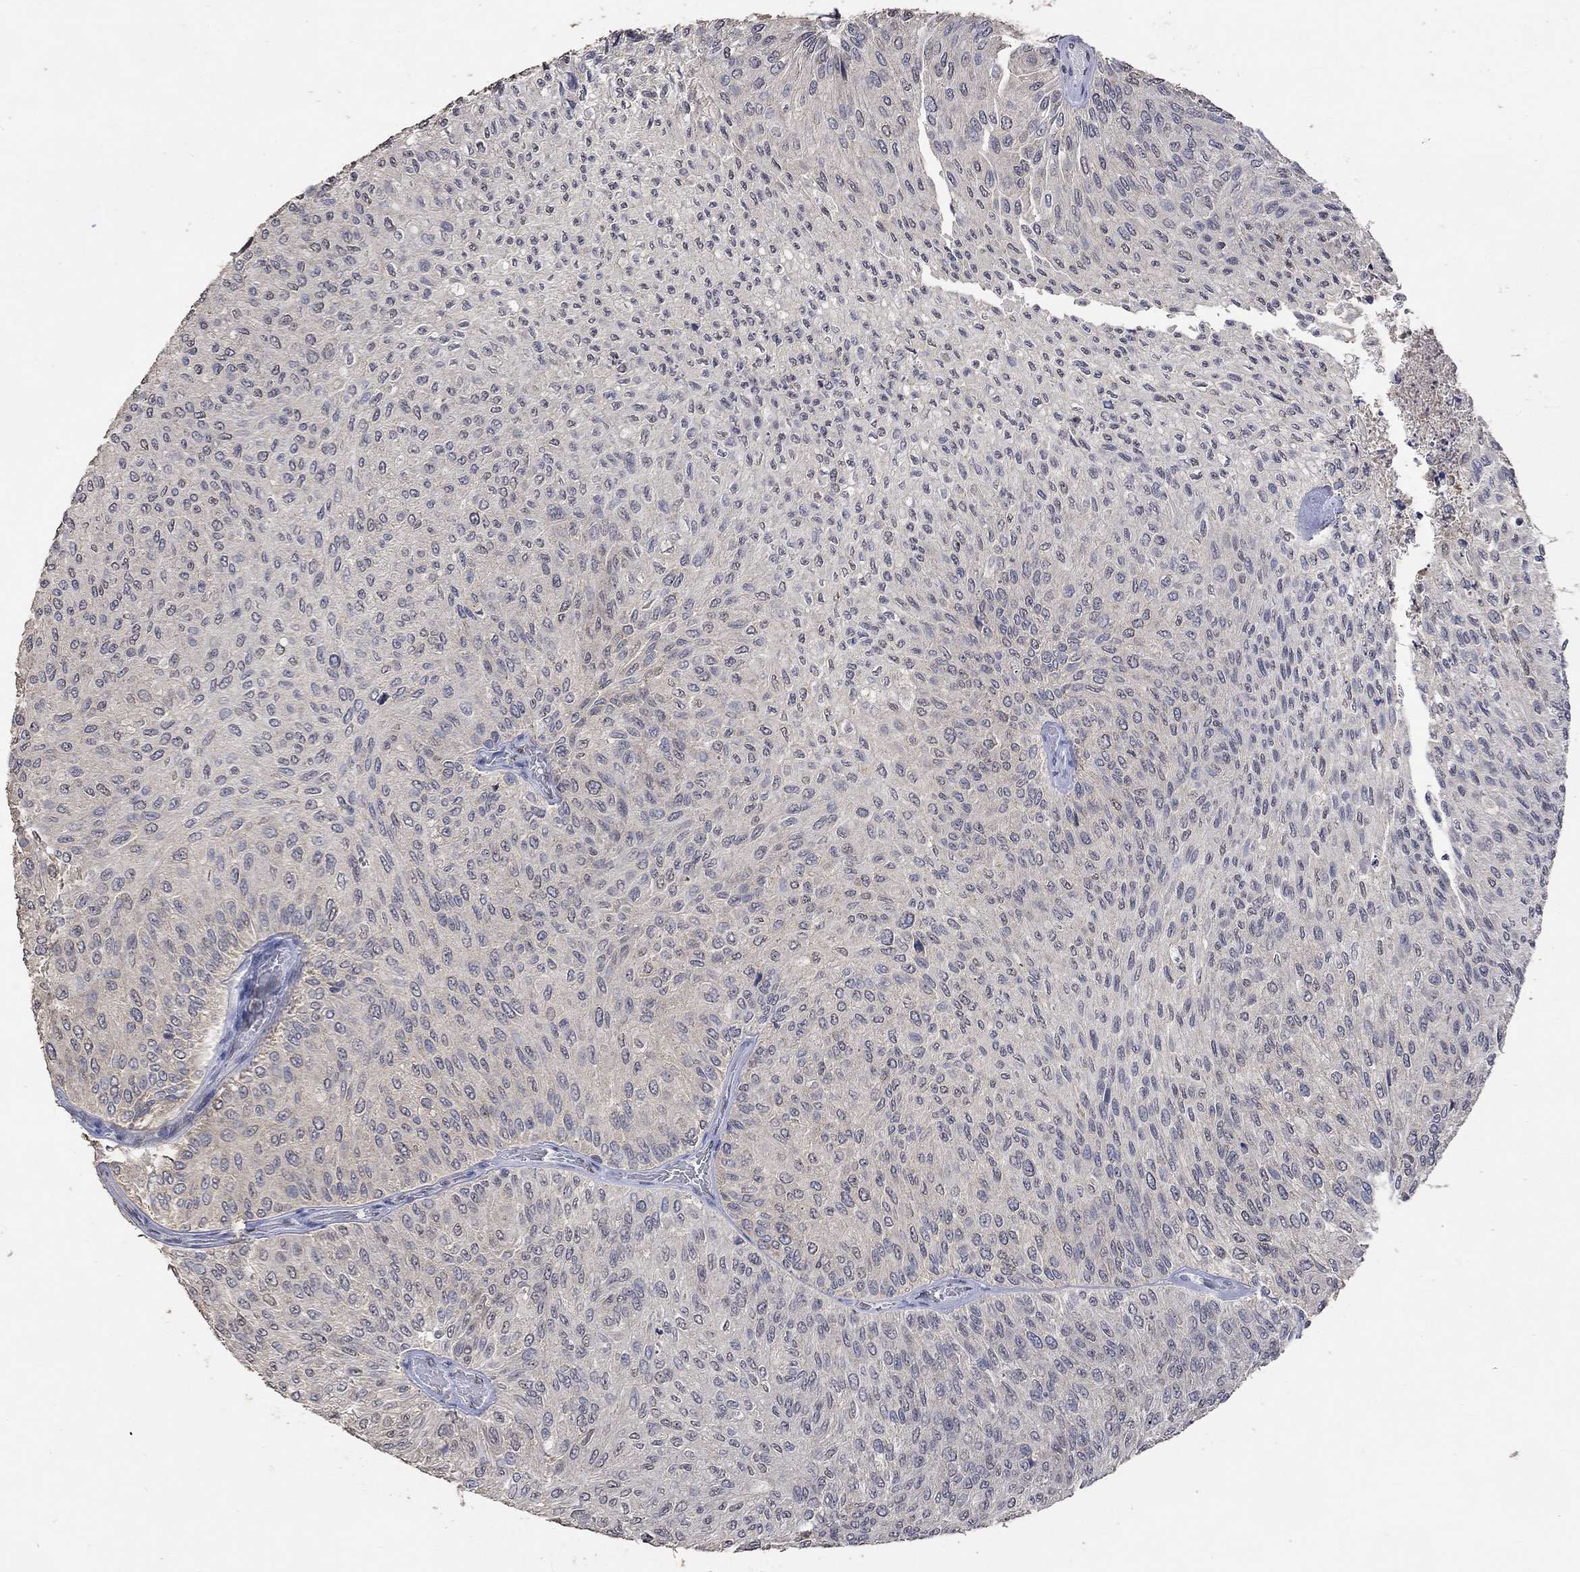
{"staining": {"intensity": "negative", "quantity": "none", "location": "none"}, "tissue": "urothelial cancer", "cell_type": "Tumor cells", "image_type": "cancer", "snomed": [{"axis": "morphology", "description": "Urothelial carcinoma, Low grade"}, {"axis": "topography", "description": "Urinary bladder"}], "caption": "This is an immunohistochemistry (IHC) micrograph of human urothelial cancer. There is no staining in tumor cells.", "gene": "PTPN20", "patient": {"sex": "male", "age": 78}}